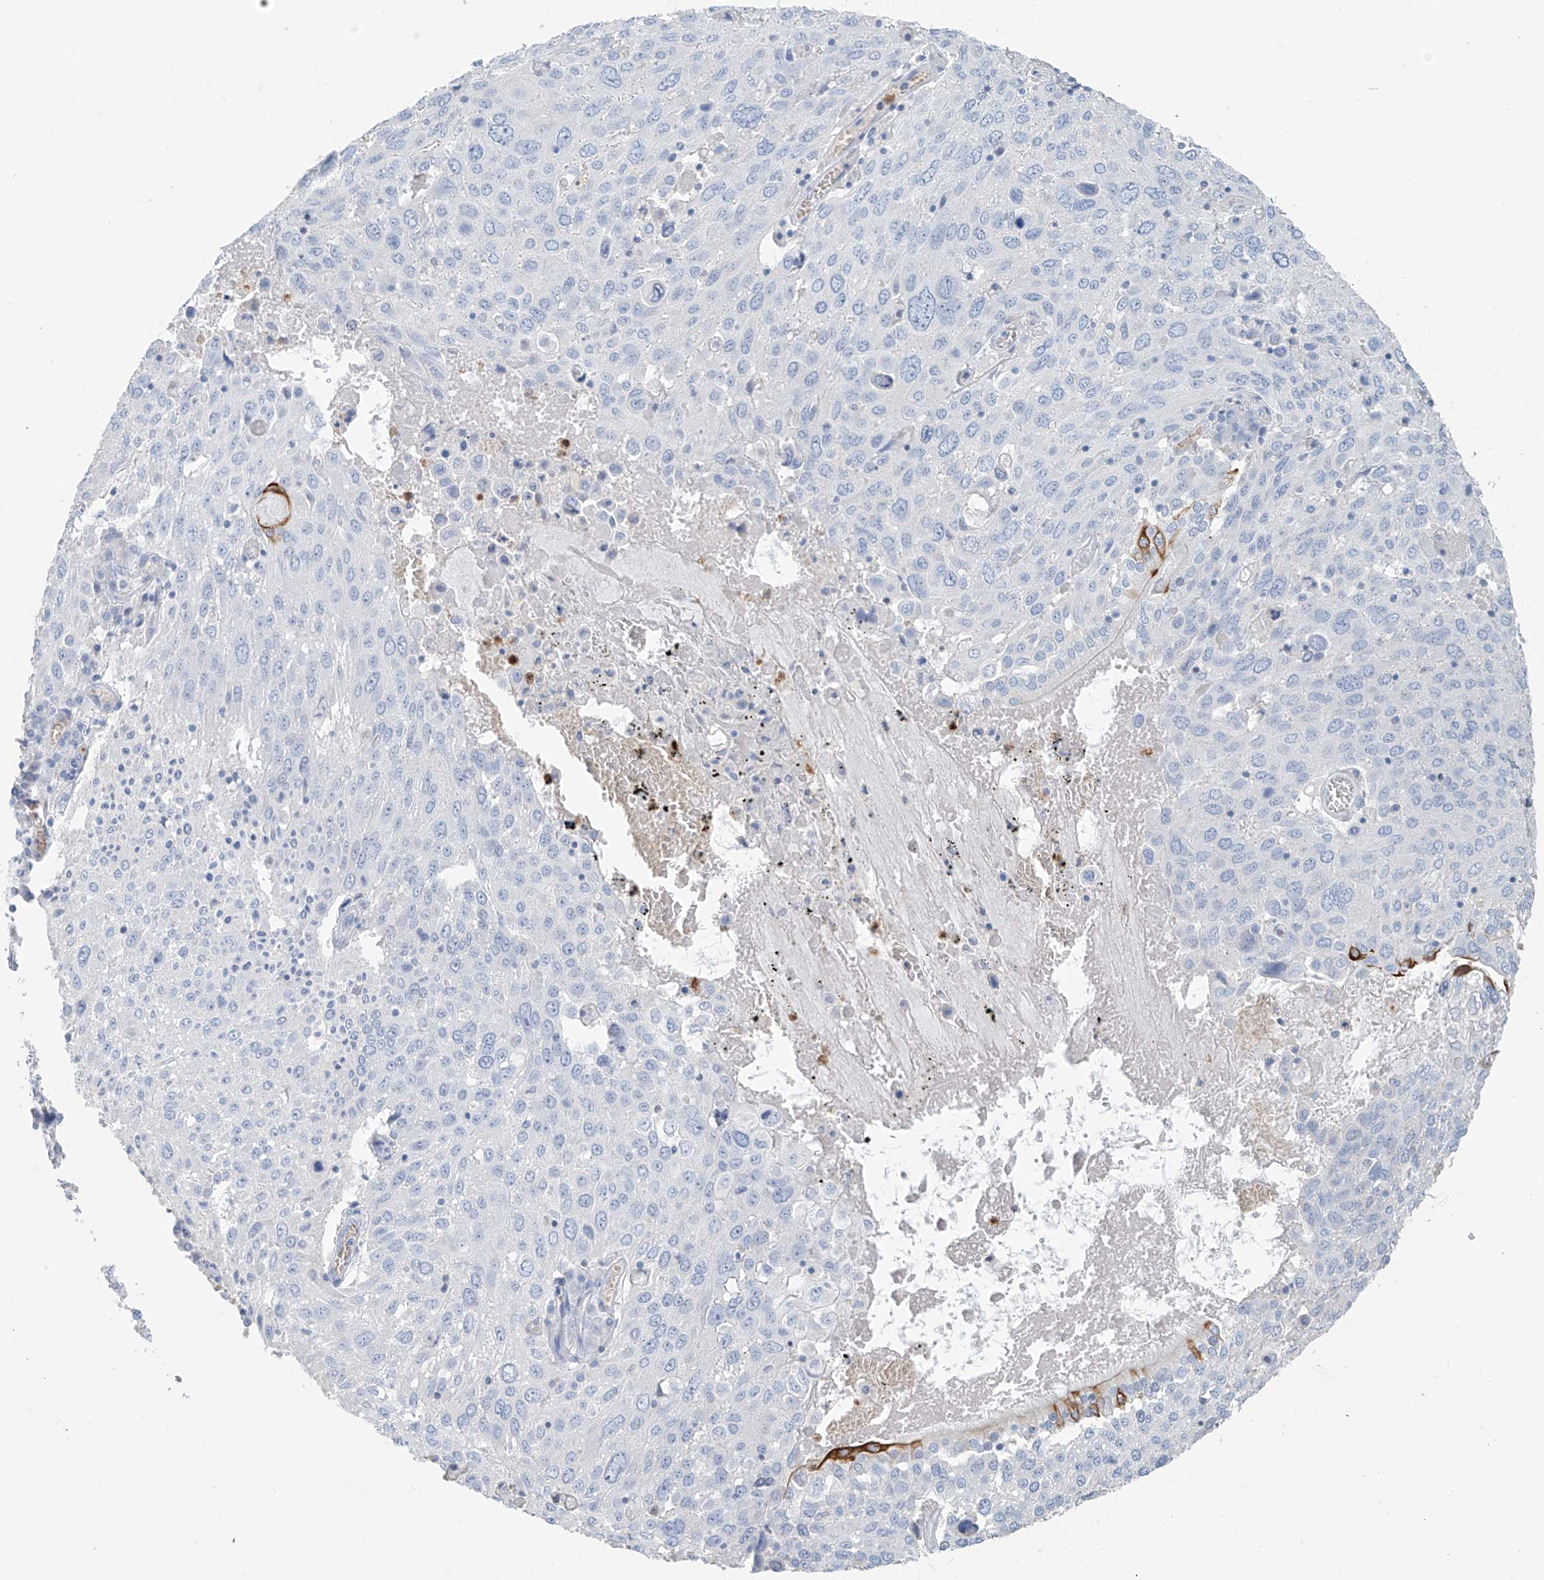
{"staining": {"intensity": "strong", "quantity": "<25%", "location": "cytoplasmic/membranous"}, "tissue": "lung cancer", "cell_type": "Tumor cells", "image_type": "cancer", "snomed": [{"axis": "morphology", "description": "Squamous cell carcinoma, NOS"}, {"axis": "topography", "description": "Lung"}], "caption": "Protein staining of lung squamous cell carcinoma tissue reveals strong cytoplasmic/membranous expression in approximately <25% of tumor cells.", "gene": "PAFAH1B3", "patient": {"sex": "male", "age": 65}}